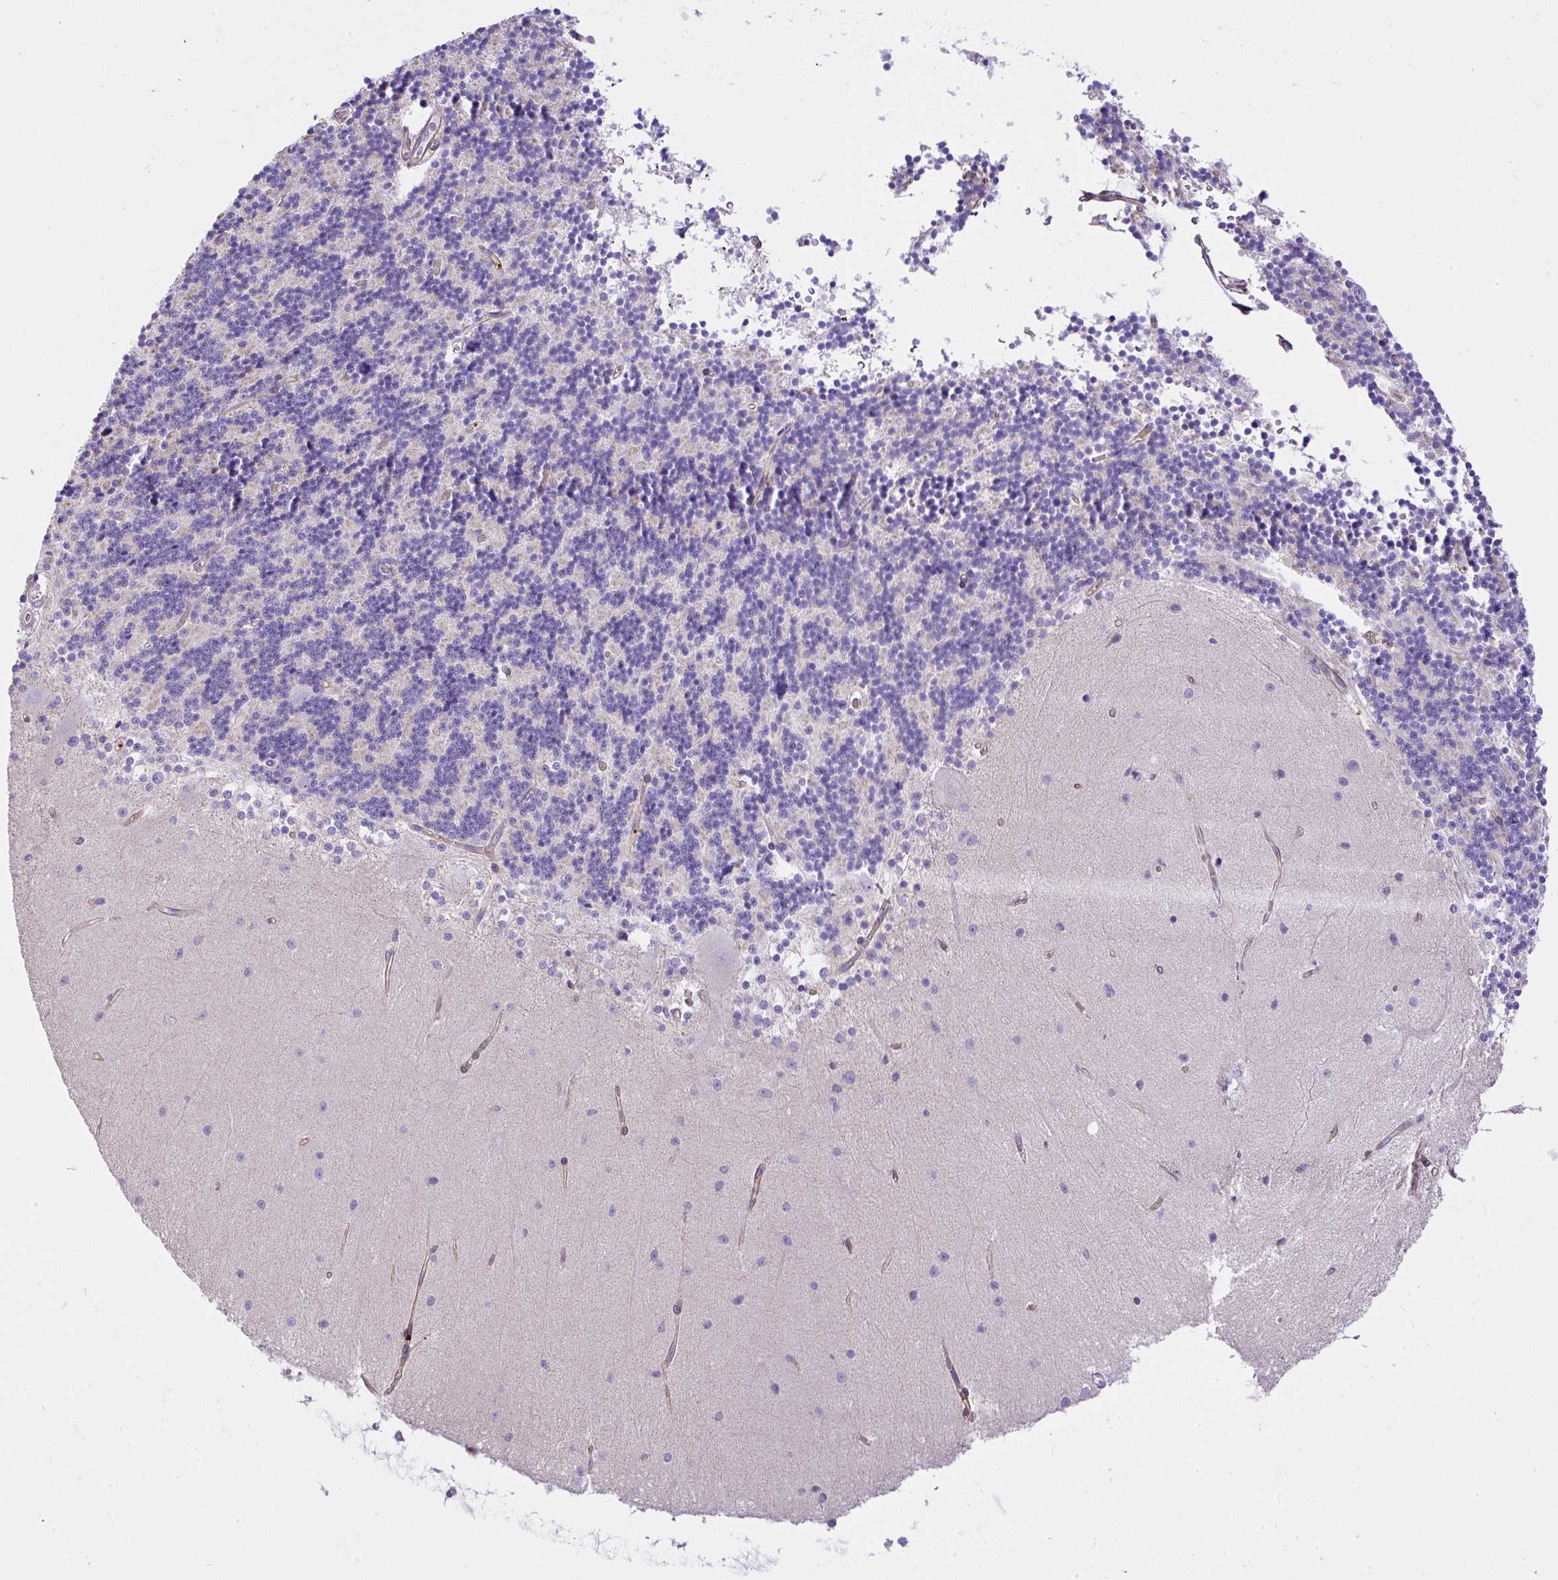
{"staining": {"intensity": "negative", "quantity": "none", "location": "none"}, "tissue": "cerebellum", "cell_type": "Cells in granular layer", "image_type": "normal", "snomed": [{"axis": "morphology", "description": "Normal tissue, NOS"}, {"axis": "topography", "description": "Cerebellum"}], "caption": "This micrograph is of benign cerebellum stained with immunohistochemistry to label a protein in brown with the nuclei are counter-stained blue. There is no expression in cells in granular layer.", "gene": "CCDC142", "patient": {"sex": "female", "age": 54}}